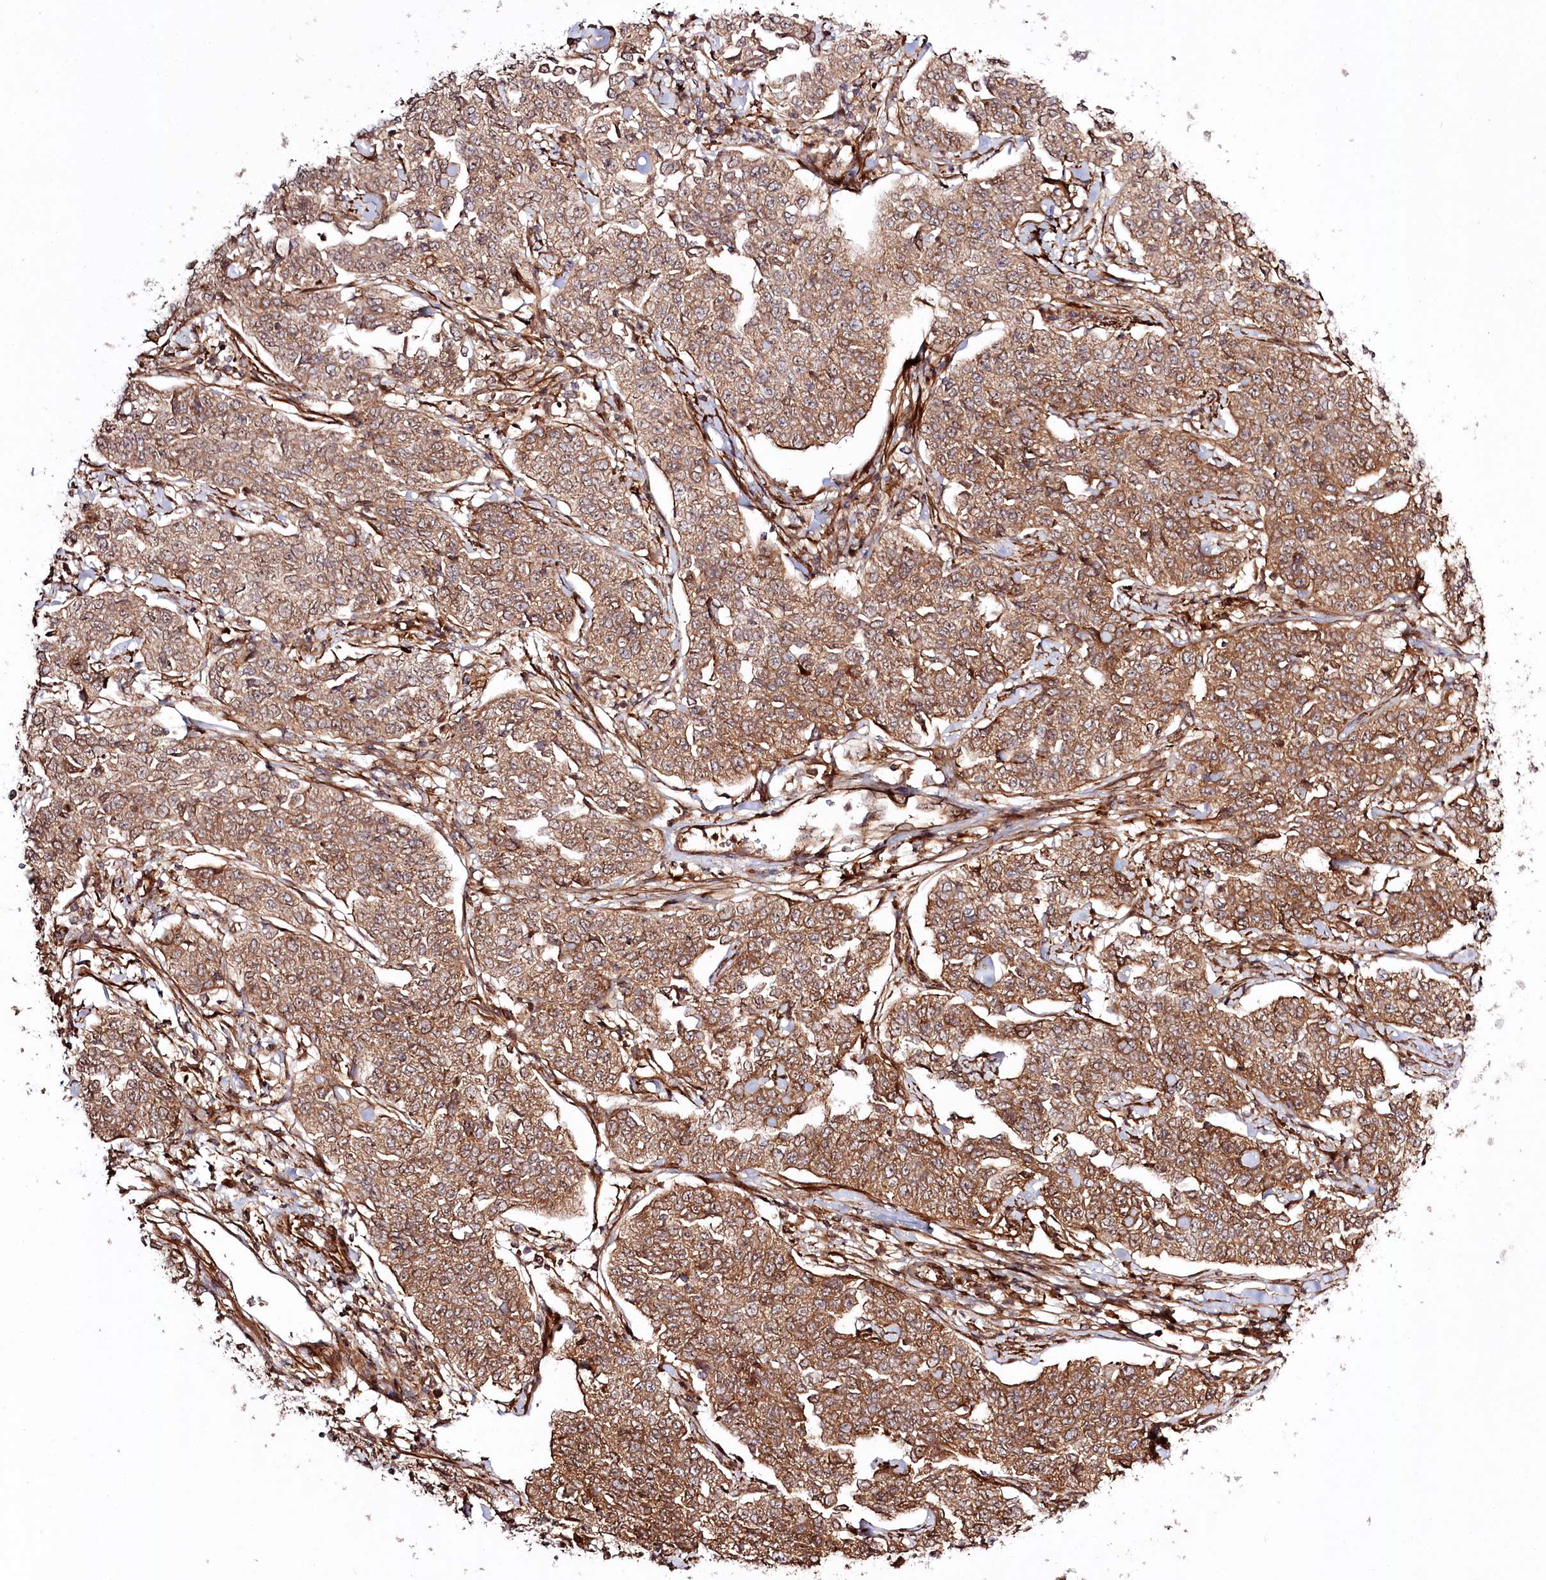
{"staining": {"intensity": "moderate", "quantity": ">75%", "location": "cytoplasmic/membranous"}, "tissue": "cervical cancer", "cell_type": "Tumor cells", "image_type": "cancer", "snomed": [{"axis": "morphology", "description": "Squamous cell carcinoma, NOS"}, {"axis": "topography", "description": "Cervix"}], "caption": "A photomicrograph of human squamous cell carcinoma (cervical) stained for a protein displays moderate cytoplasmic/membranous brown staining in tumor cells.", "gene": "REXO2", "patient": {"sex": "female", "age": 35}}